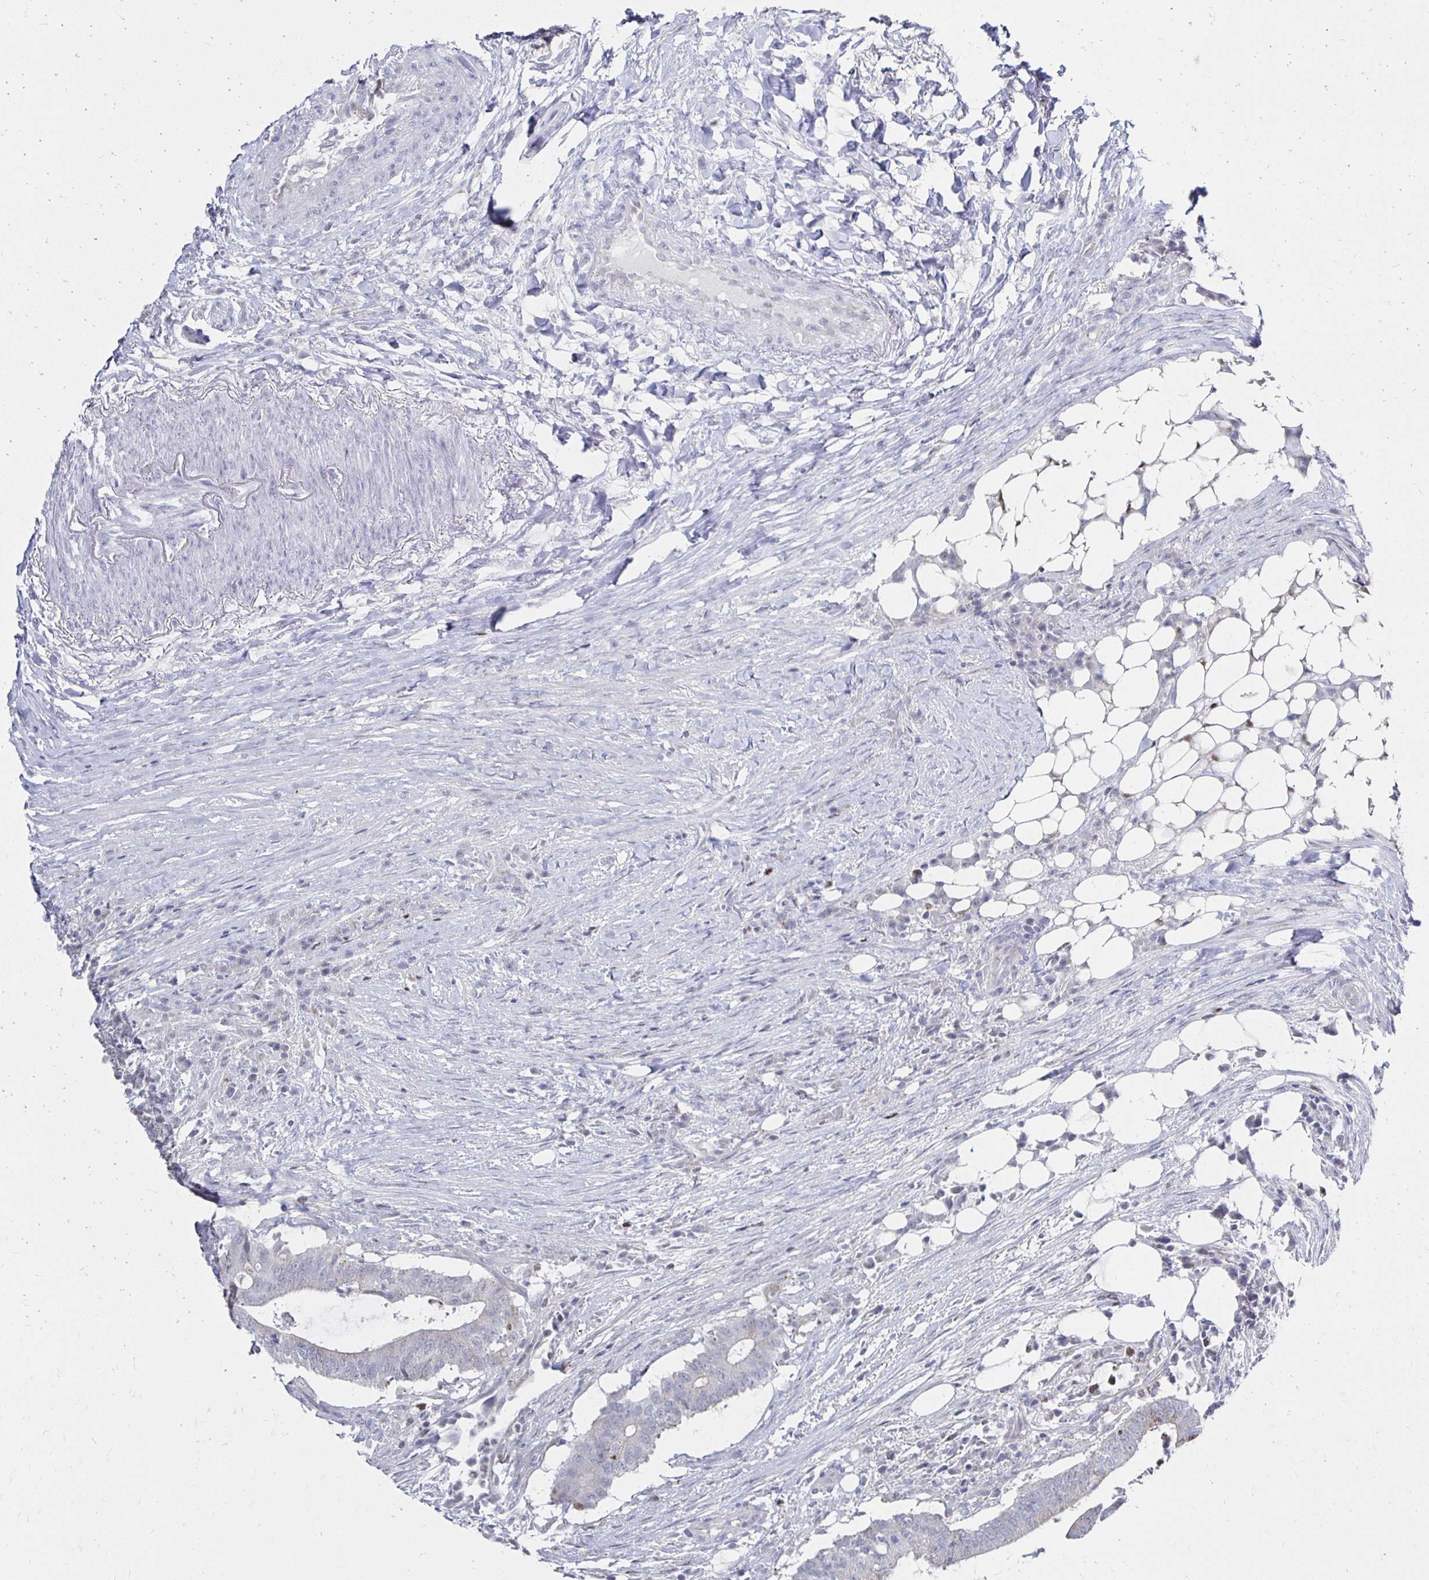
{"staining": {"intensity": "weak", "quantity": "<25%", "location": "cytoplasmic/membranous"}, "tissue": "colorectal cancer", "cell_type": "Tumor cells", "image_type": "cancer", "snomed": [{"axis": "morphology", "description": "Adenocarcinoma, NOS"}, {"axis": "topography", "description": "Colon"}], "caption": "IHC histopathology image of neoplastic tissue: colorectal adenocarcinoma stained with DAB (3,3'-diaminobenzidine) reveals no significant protein positivity in tumor cells.", "gene": "NOCT", "patient": {"sex": "female", "age": 43}}